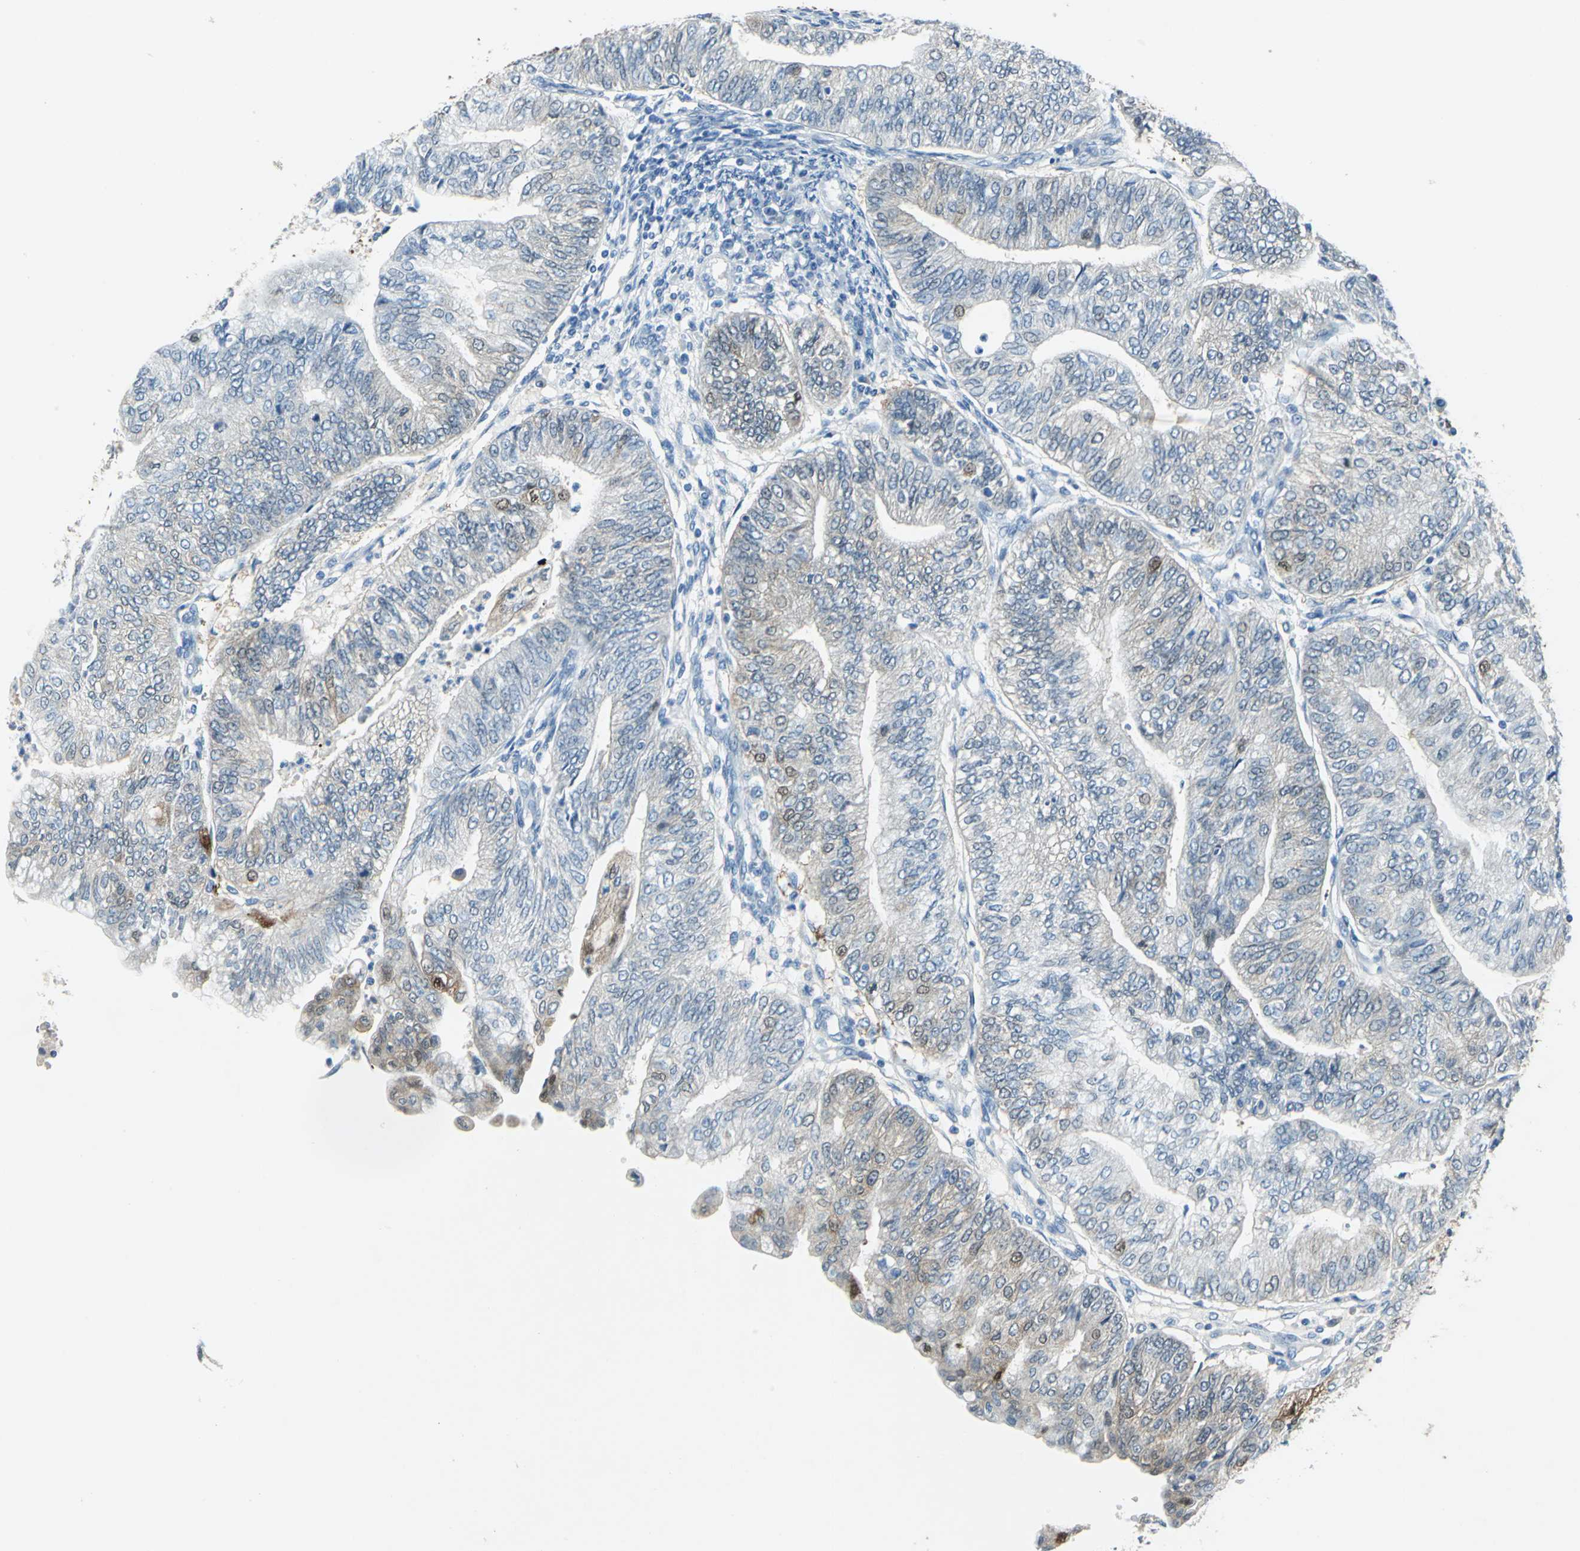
{"staining": {"intensity": "weak", "quantity": "<25%", "location": "cytoplasmic/membranous"}, "tissue": "endometrial cancer", "cell_type": "Tumor cells", "image_type": "cancer", "snomed": [{"axis": "morphology", "description": "Adenocarcinoma, NOS"}, {"axis": "topography", "description": "Endometrium"}], "caption": "Tumor cells show no significant staining in endometrial cancer.", "gene": "SFN", "patient": {"sex": "female", "age": 59}}